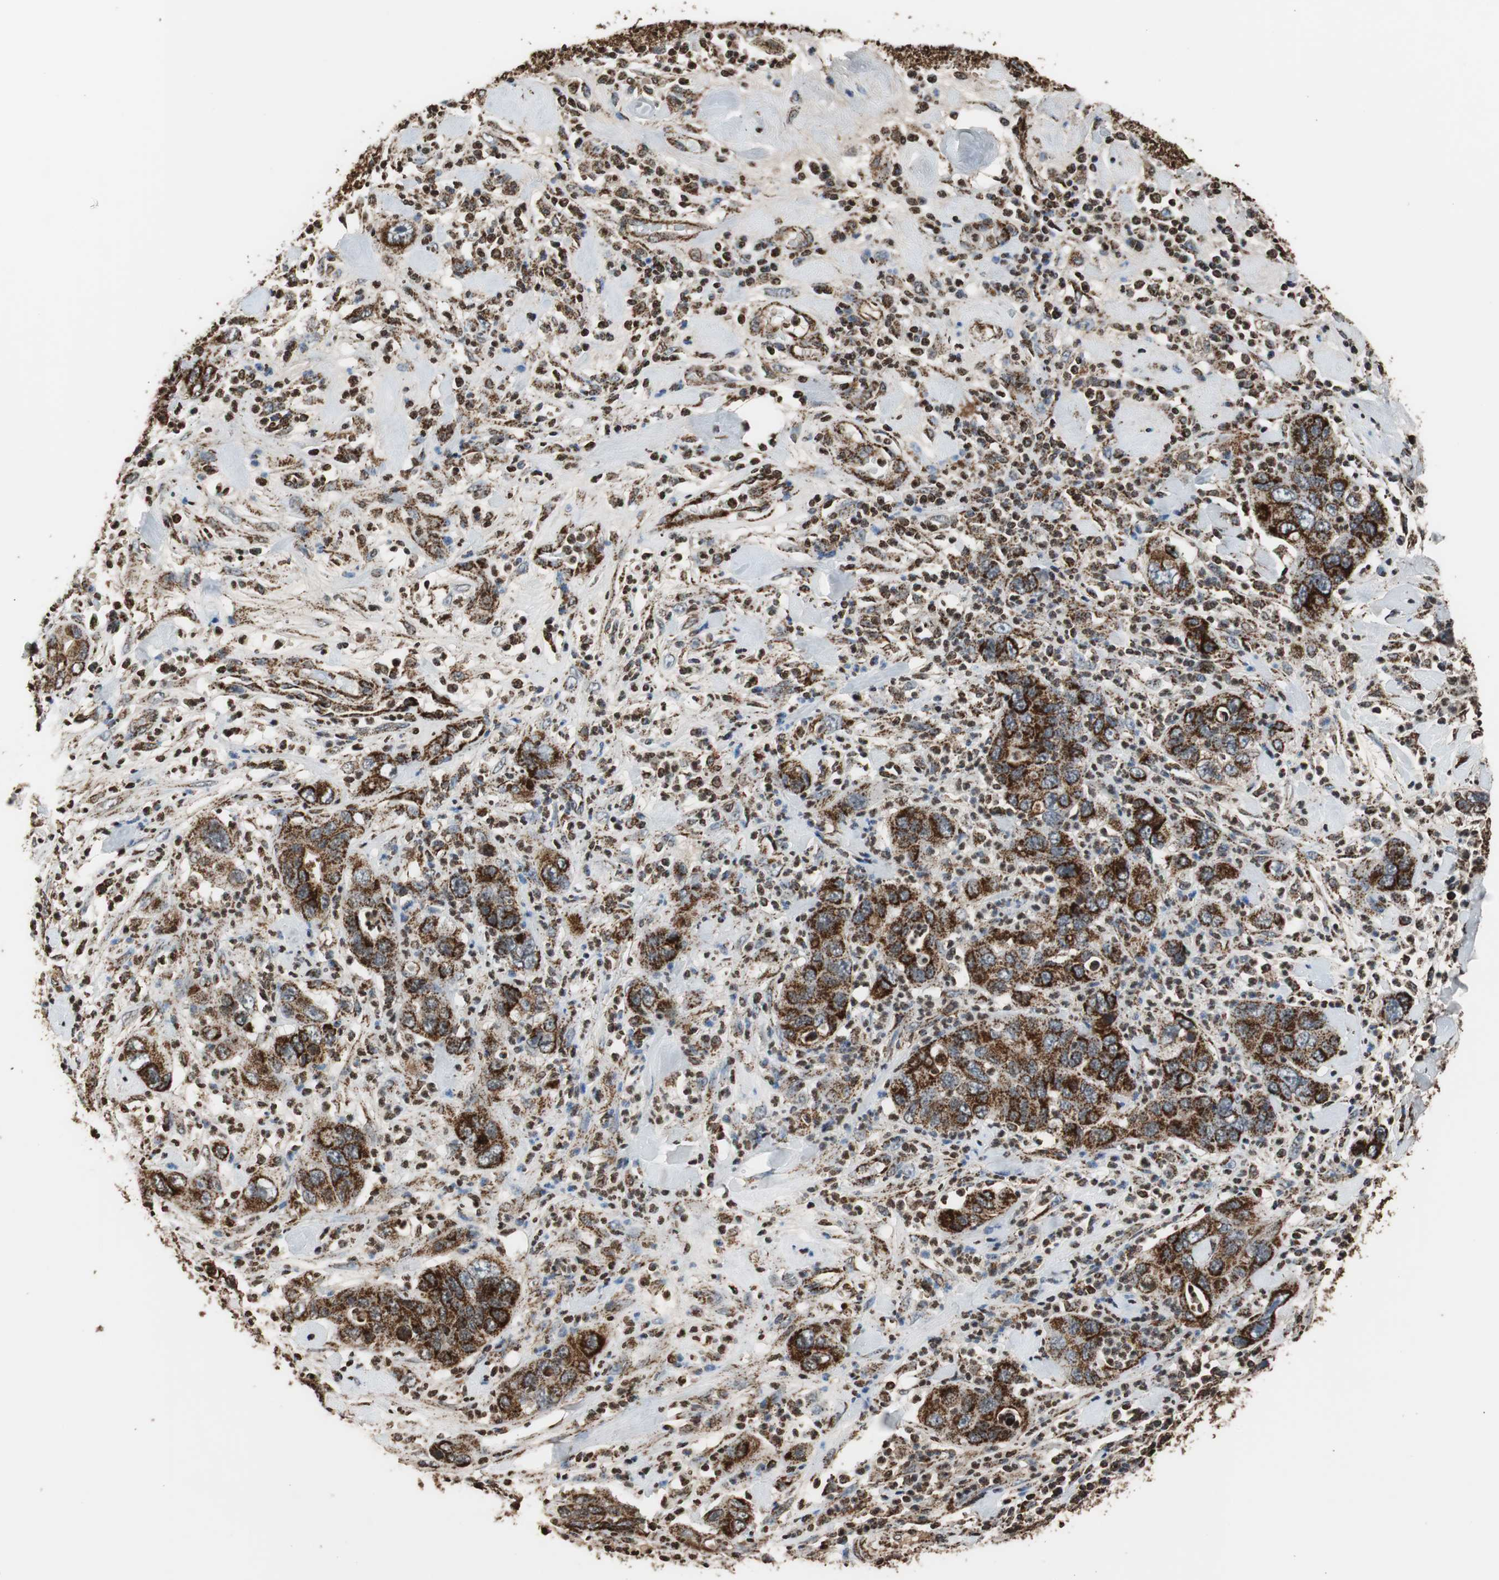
{"staining": {"intensity": "strong", "quantity": ">75%", "location": "cytoplasmic/membranous"}, "tissue": "pancreatic cancer", "cell_type": "Tumor cells", "image_type": "cancer", "snomed": [{"axis": "morphology", "description": "Adenocarcinoma, NOS"}, {"axis": "topography", "description": "Pancreas"}], "caption": "A brown stain shows strong cytoplasmic/membranous expression of a protein in pancreatic cancer (adenocarcinoma) tumor cells.", "gene": "HSPA9", "patient": {"sex": "female", "age": 71}}